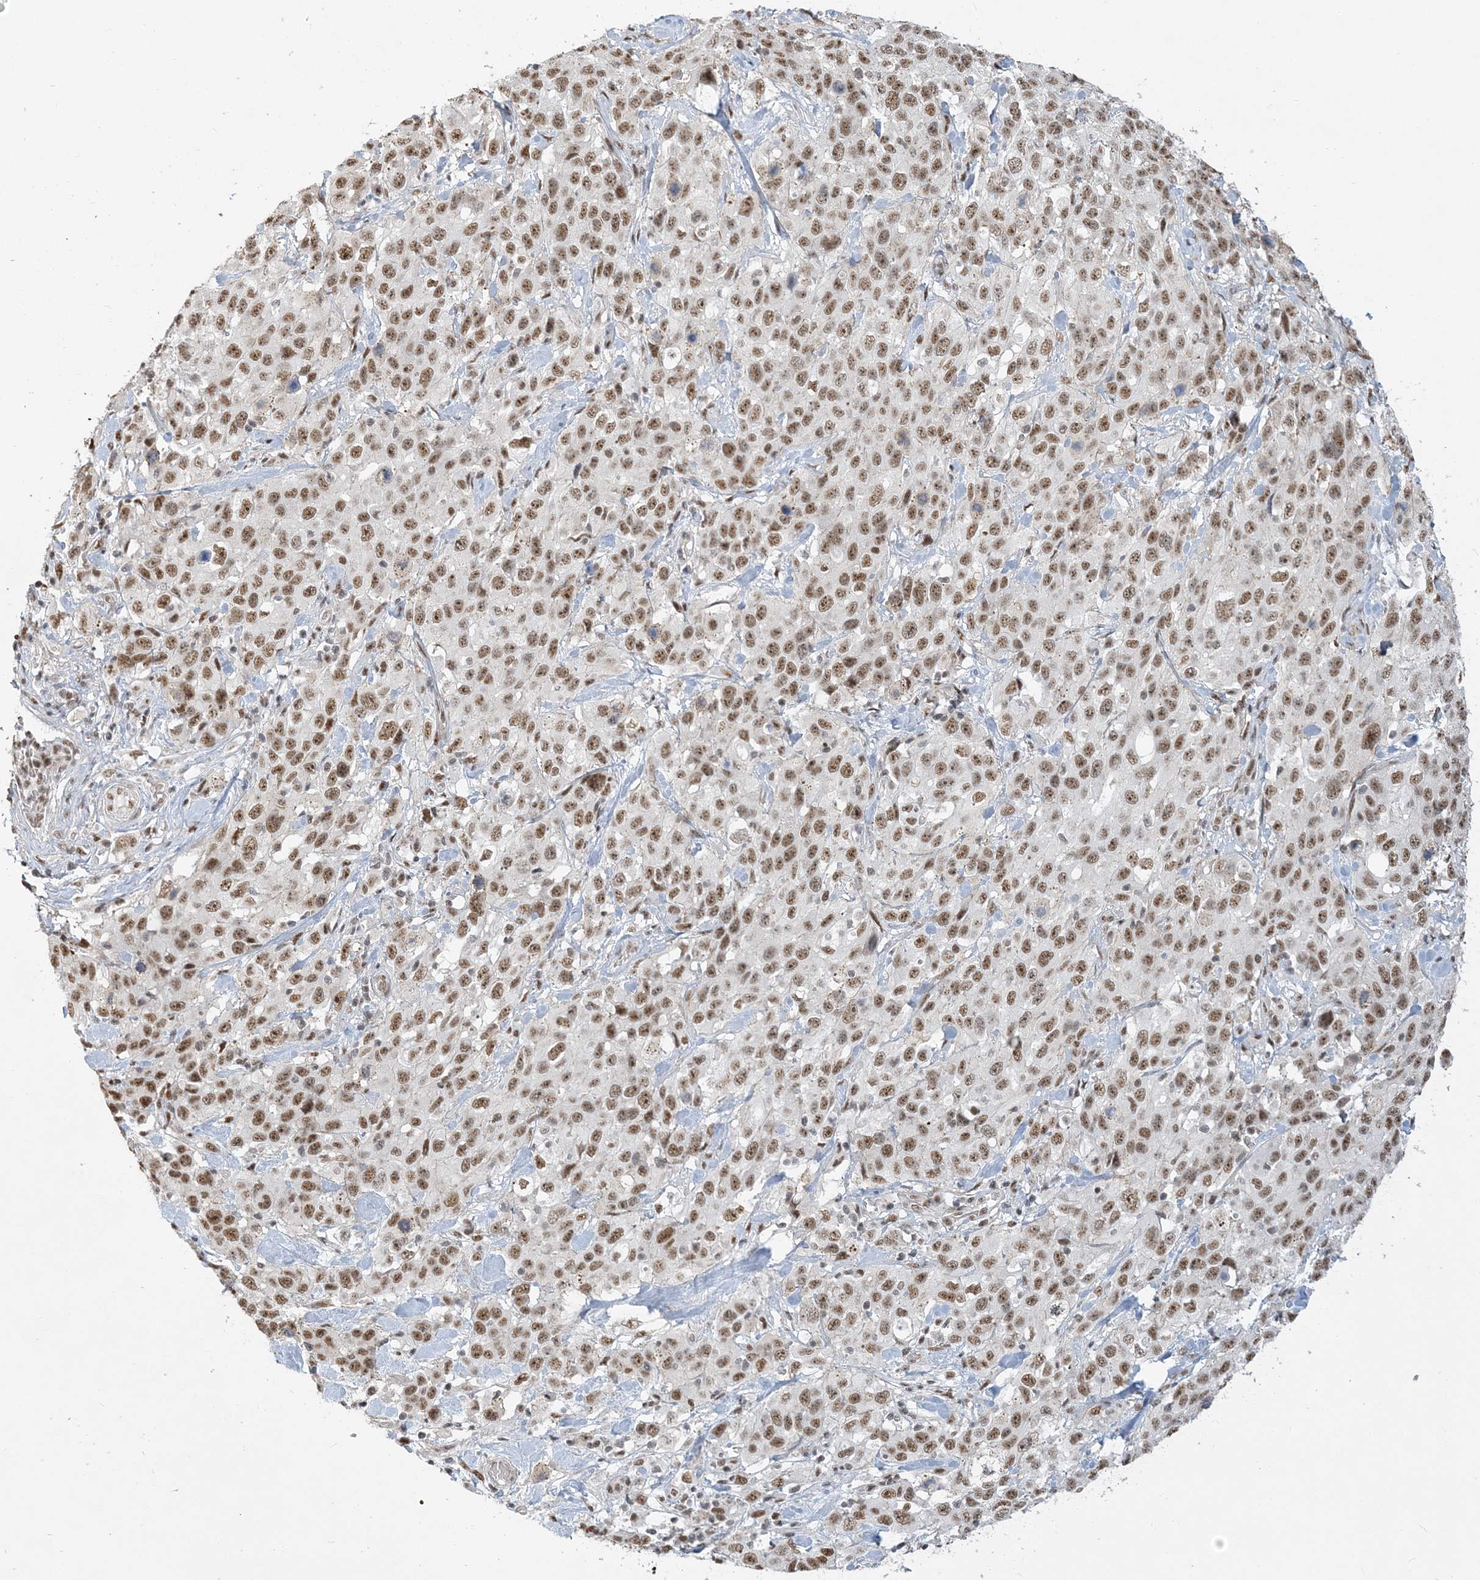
{"staining": {"intensity": "moderate", "quantity": ">75%", "location": "nuclear"}, "tissue": "stomach cancer", "cell_type": "Tumor cells", "image_type": "cancer", "snomed": [{"axis": "morphology", "description": "Normal tissue, NOS"}, {"axis": "morphology", "description": "Adenocarcinoma, NOS"}, {"axis": "topography", "description": "Lymph node"}, {"axis": "topography", "description": "Stomach"}], "caption": "Stomach cancer (adenocarcinoma) stained for a protein demonstrates moderate nuclear positivity in tumor cells.", "gene": "PLRG1", "patient": {"sex": "male", "age": 48}}